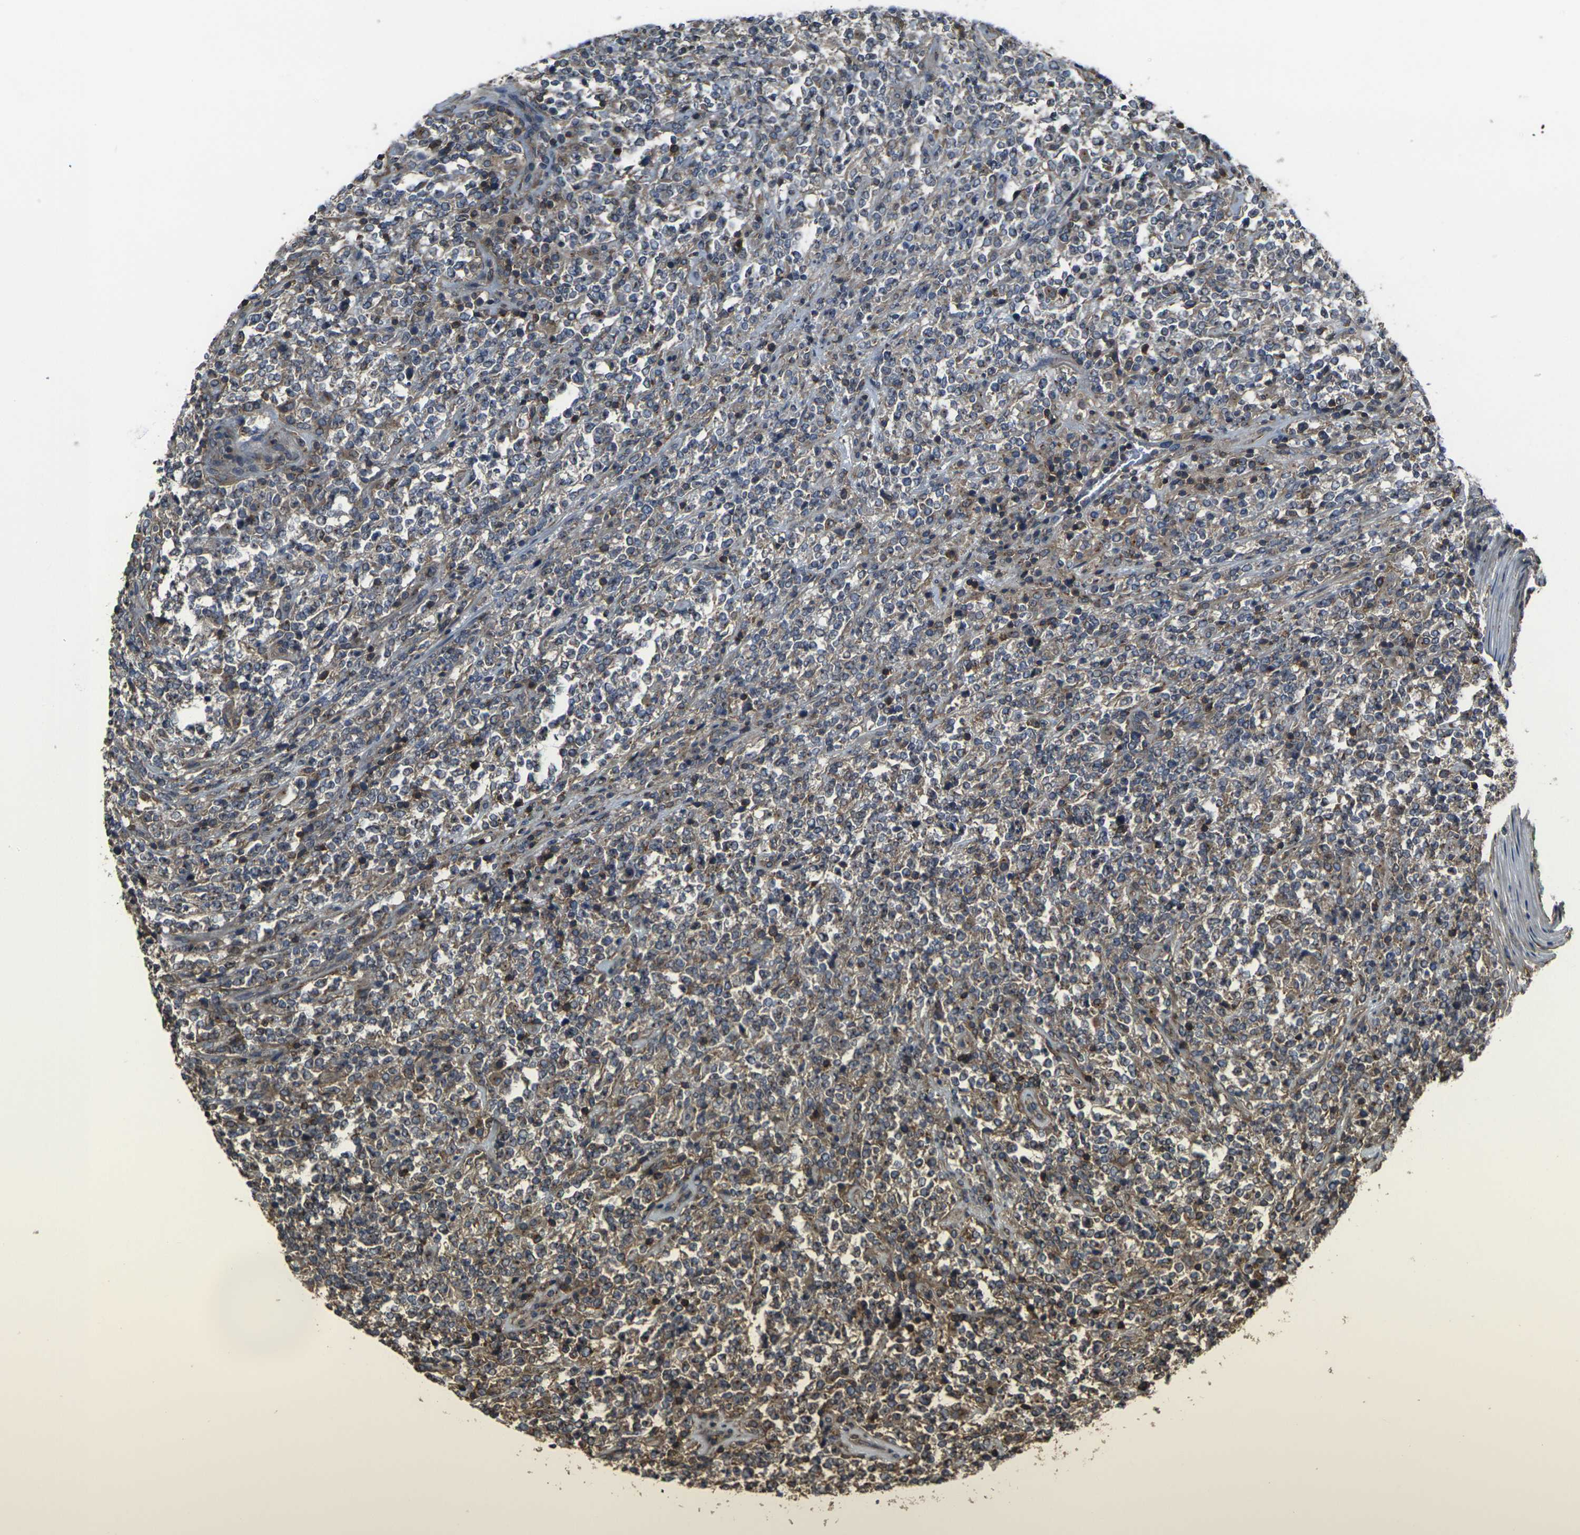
{"staining": {"intensity": "weak", "quantity": ">75%", "location": "cytoplasmic/membranous"}, "tissue": "lymphoma", "cell_type": "Tumor cells", "image_type": "cancer", "snomed": [{"axis": "morphology", "description": "Malignant lymphoma, non-Hodgkin's type, High grade"}, {"axis": "topography", "description": "Soft tissue"}], "caption": "Weak cytoplasmic/membranous protein staining is seen in approximately >75% of tumor cells in malignant lymphoma, non-Hodgkin's type (high-grade). The staining was performed using DAB (3,3'-diaminobenzidine), with brown indicating positive protein expression. Nuclei are stained blue with hematoxylin.", "gene": "PRKACB", "patient": {"sex": "male", "age": 18}}